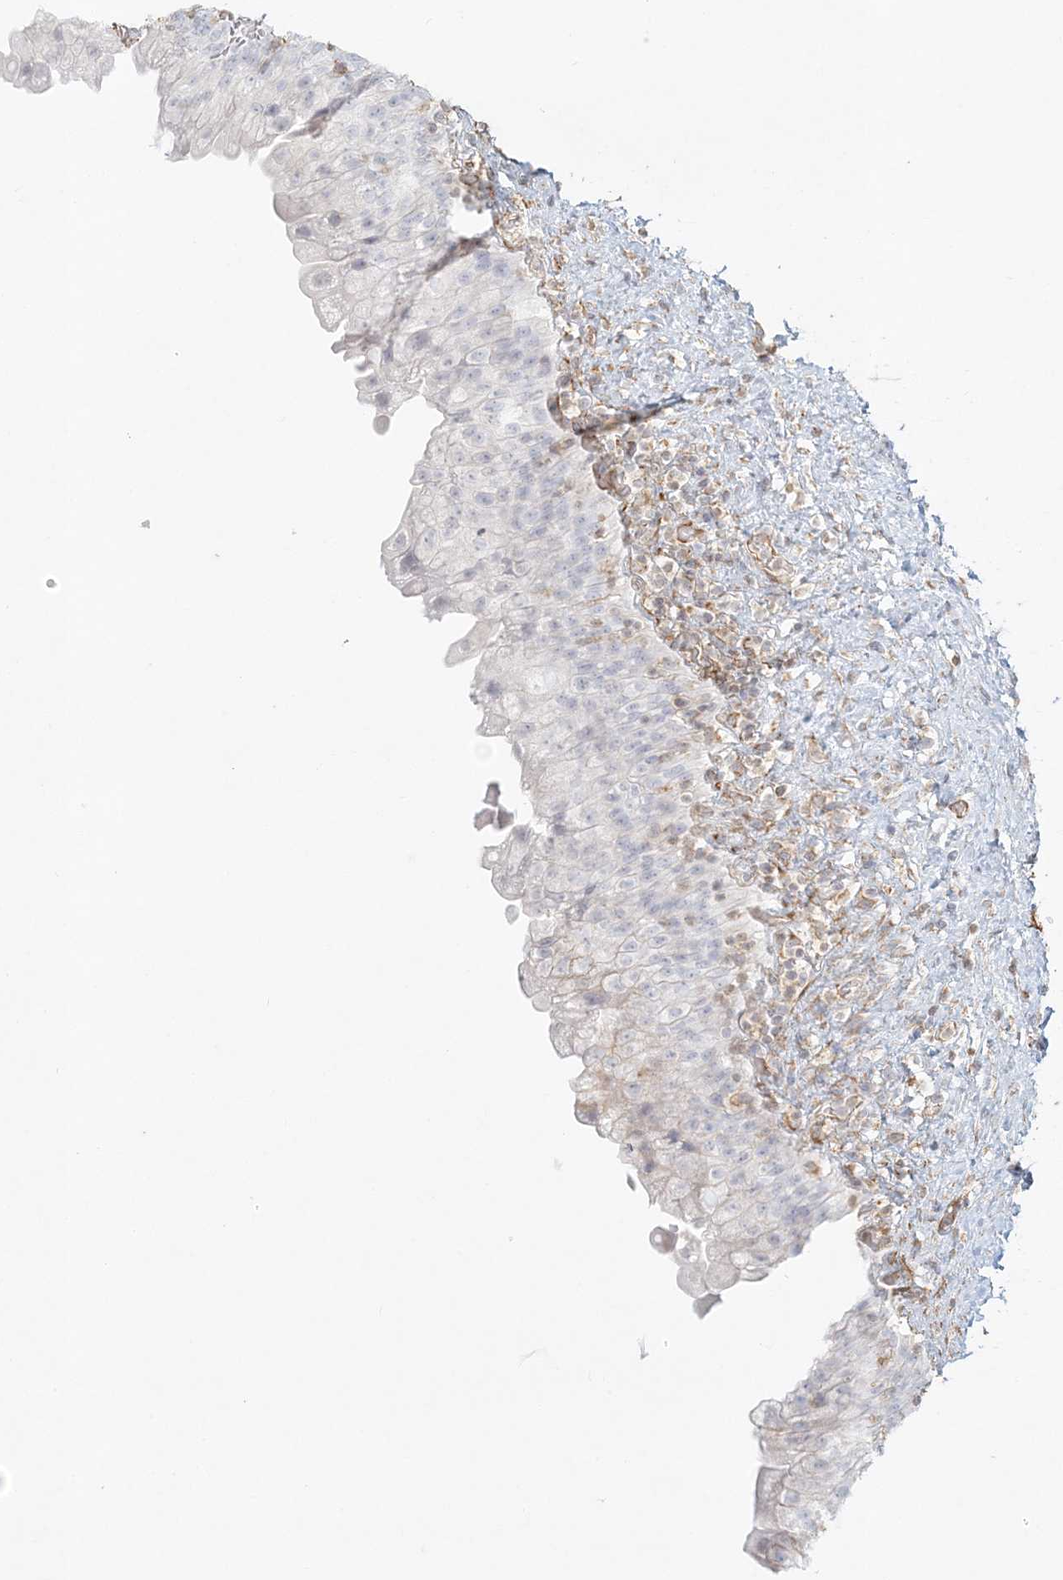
{"staining": {"intensity": "negative", "quantity": "none", "location": "none"}, "tissue": "urinary bladder", "cell_type": "Urothelial cells", "image_type": "normal", "snomed": [{"axis": "morphology", "description": "Normal tissue, NOS"}, {"axis": "topography", "description": "Urinary bladder"}], "caption": "The histopathology image exhibits no significant expression in urothelial cells of urinary bladder.", "gene": "DMRTB1", "patient": {"sex": "female", "age": 27}}